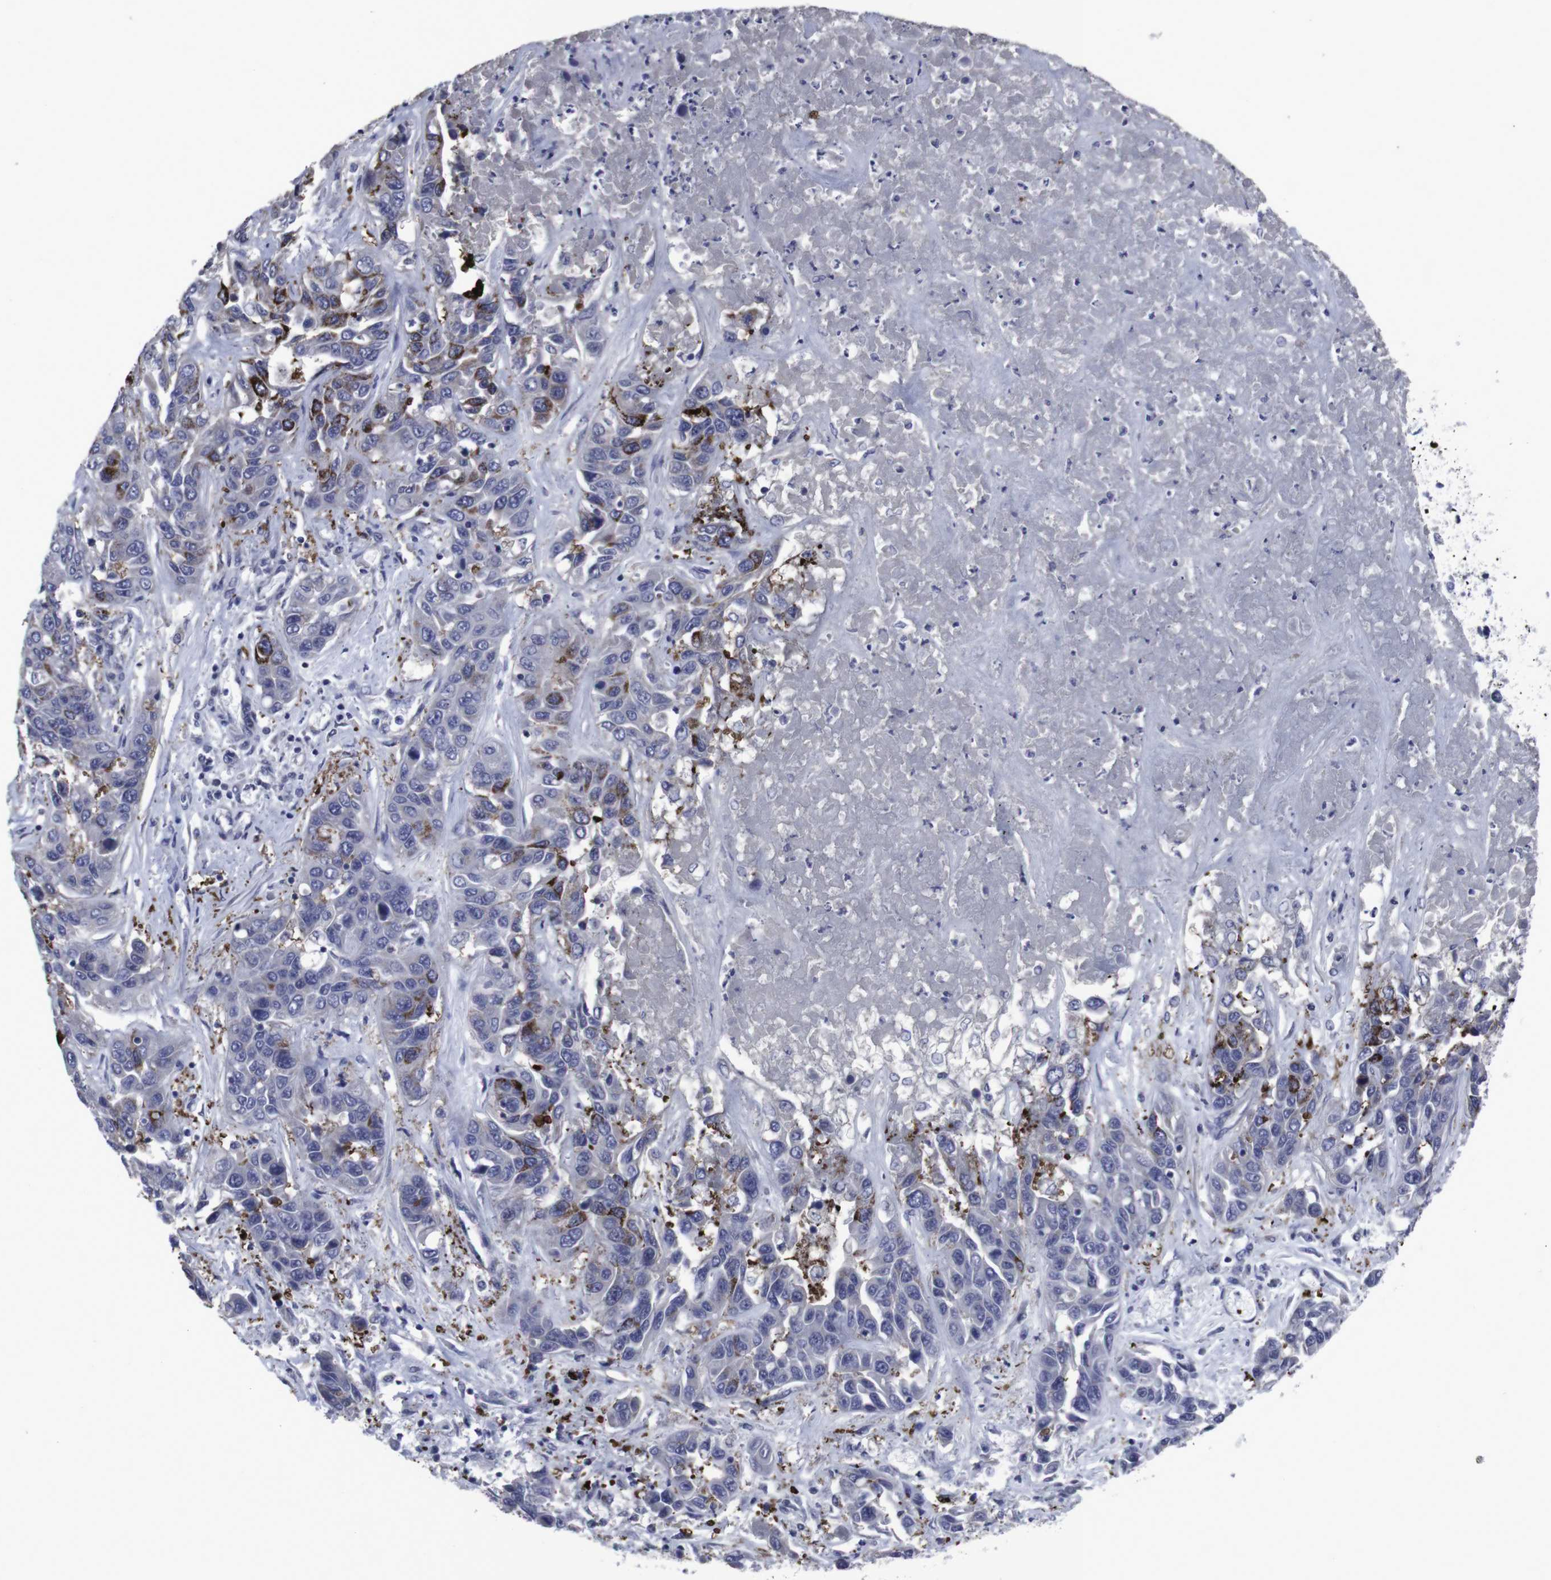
{"staining": {"intensity": "moderate", "quantity": "<25%", "location": "cytoplasmic/membranous"}, "tissue": "liver cancer", "cell_type": "Tumor cells", "image_type": "cancer", "snomed": [{"axis": "morphology", "description": "Cholangiocarcinoma"}, {"axis": "topography", "description": "Liver"}], "caption": "A micrograph of cholangiocarcinoma (liver) stained for a protein shows moderate cytoplasmic/membranous brown staining in tumor cells. (DAB IHC with brightfield microscopy, high magnification).", "gene": "SNCG", "patient": {"sex": "female", "age": 52}}